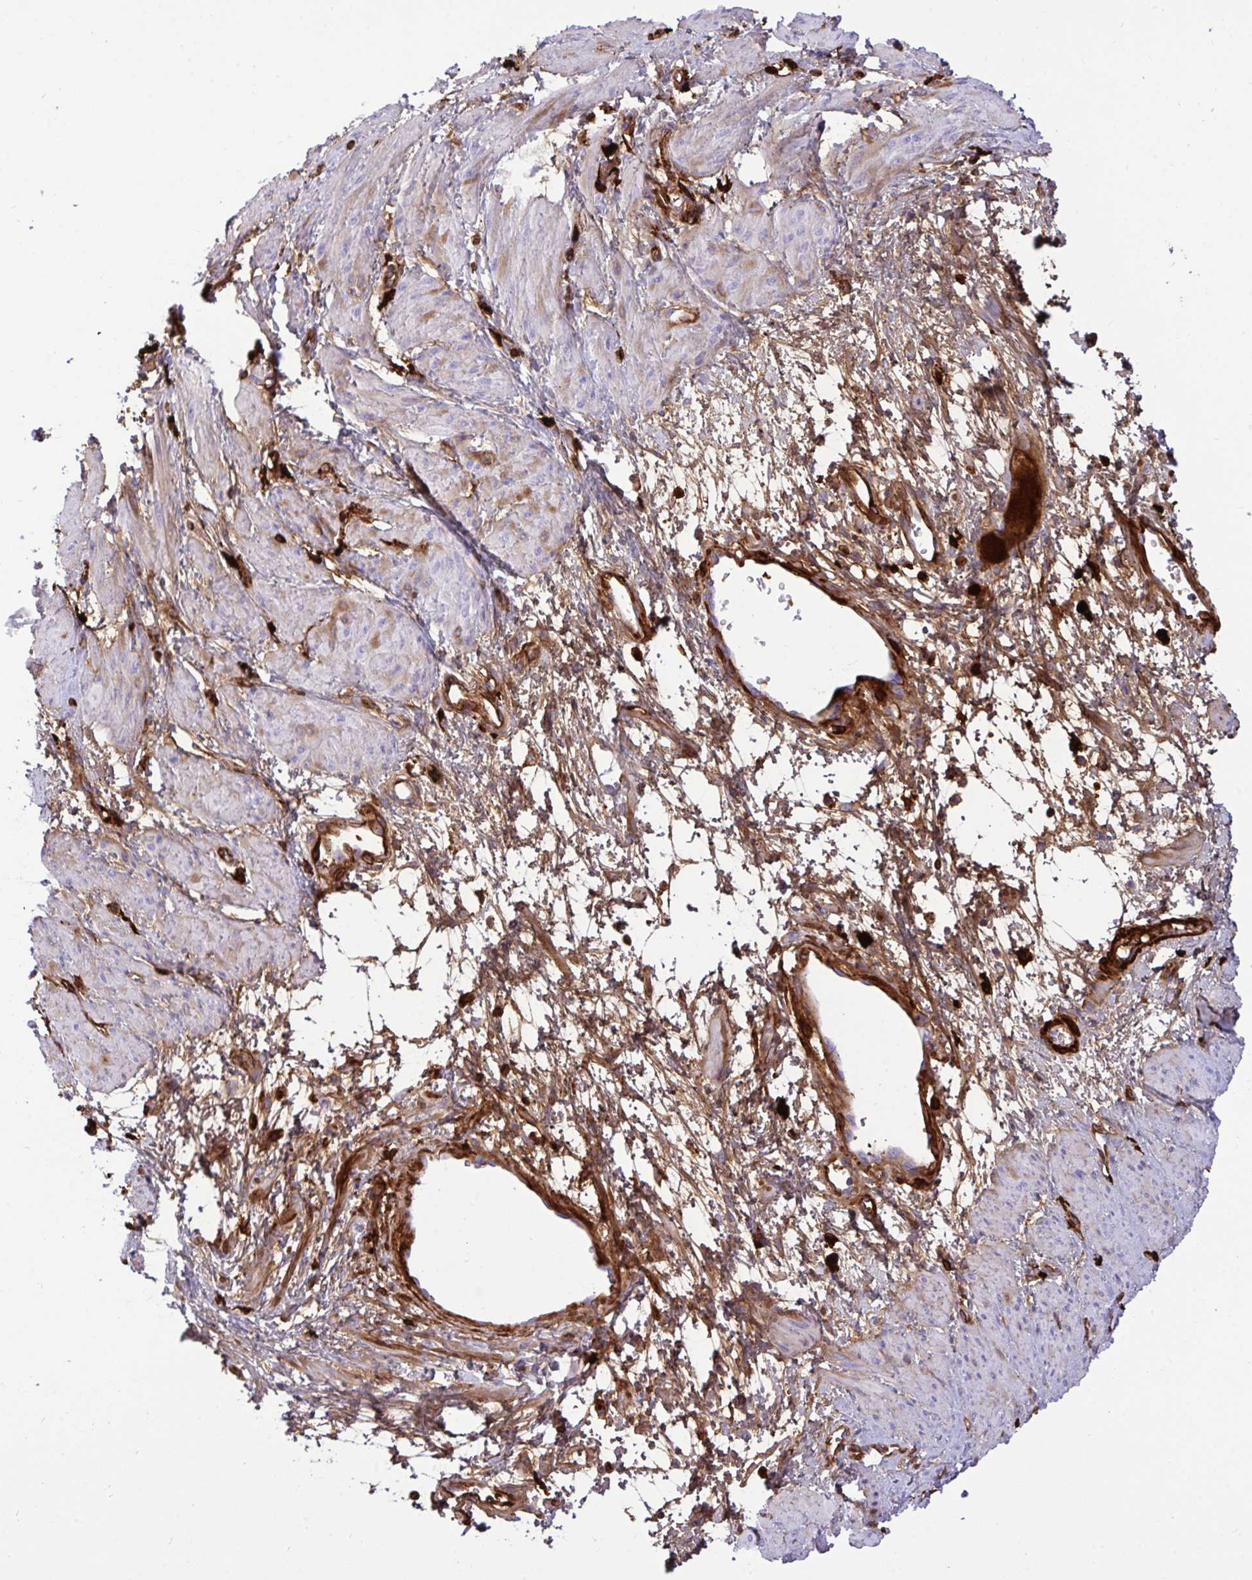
{"staining": {"intensity": "moderate", "quantity": "<25%", "location": "cytoplasmic/membranous"}, "tissue": "smooth muscle", "cell_type": "Smooth muscle cells", "image_type": "normal", "snomed": [{"axis": "morphology", "description": "Normal tissue, NOS"}, {"axis": "topography", "description": "Smooth muscle"}, {"axis": "topography", "description": "Uterus"}], "caption": "Smooth muscle cells reveal moderate cytoplasmic/membranous expression in about <25% of cells in unremarkable smooth muscle.", "gene": "F2", "patient": {"sex": "female", "age": 39}}